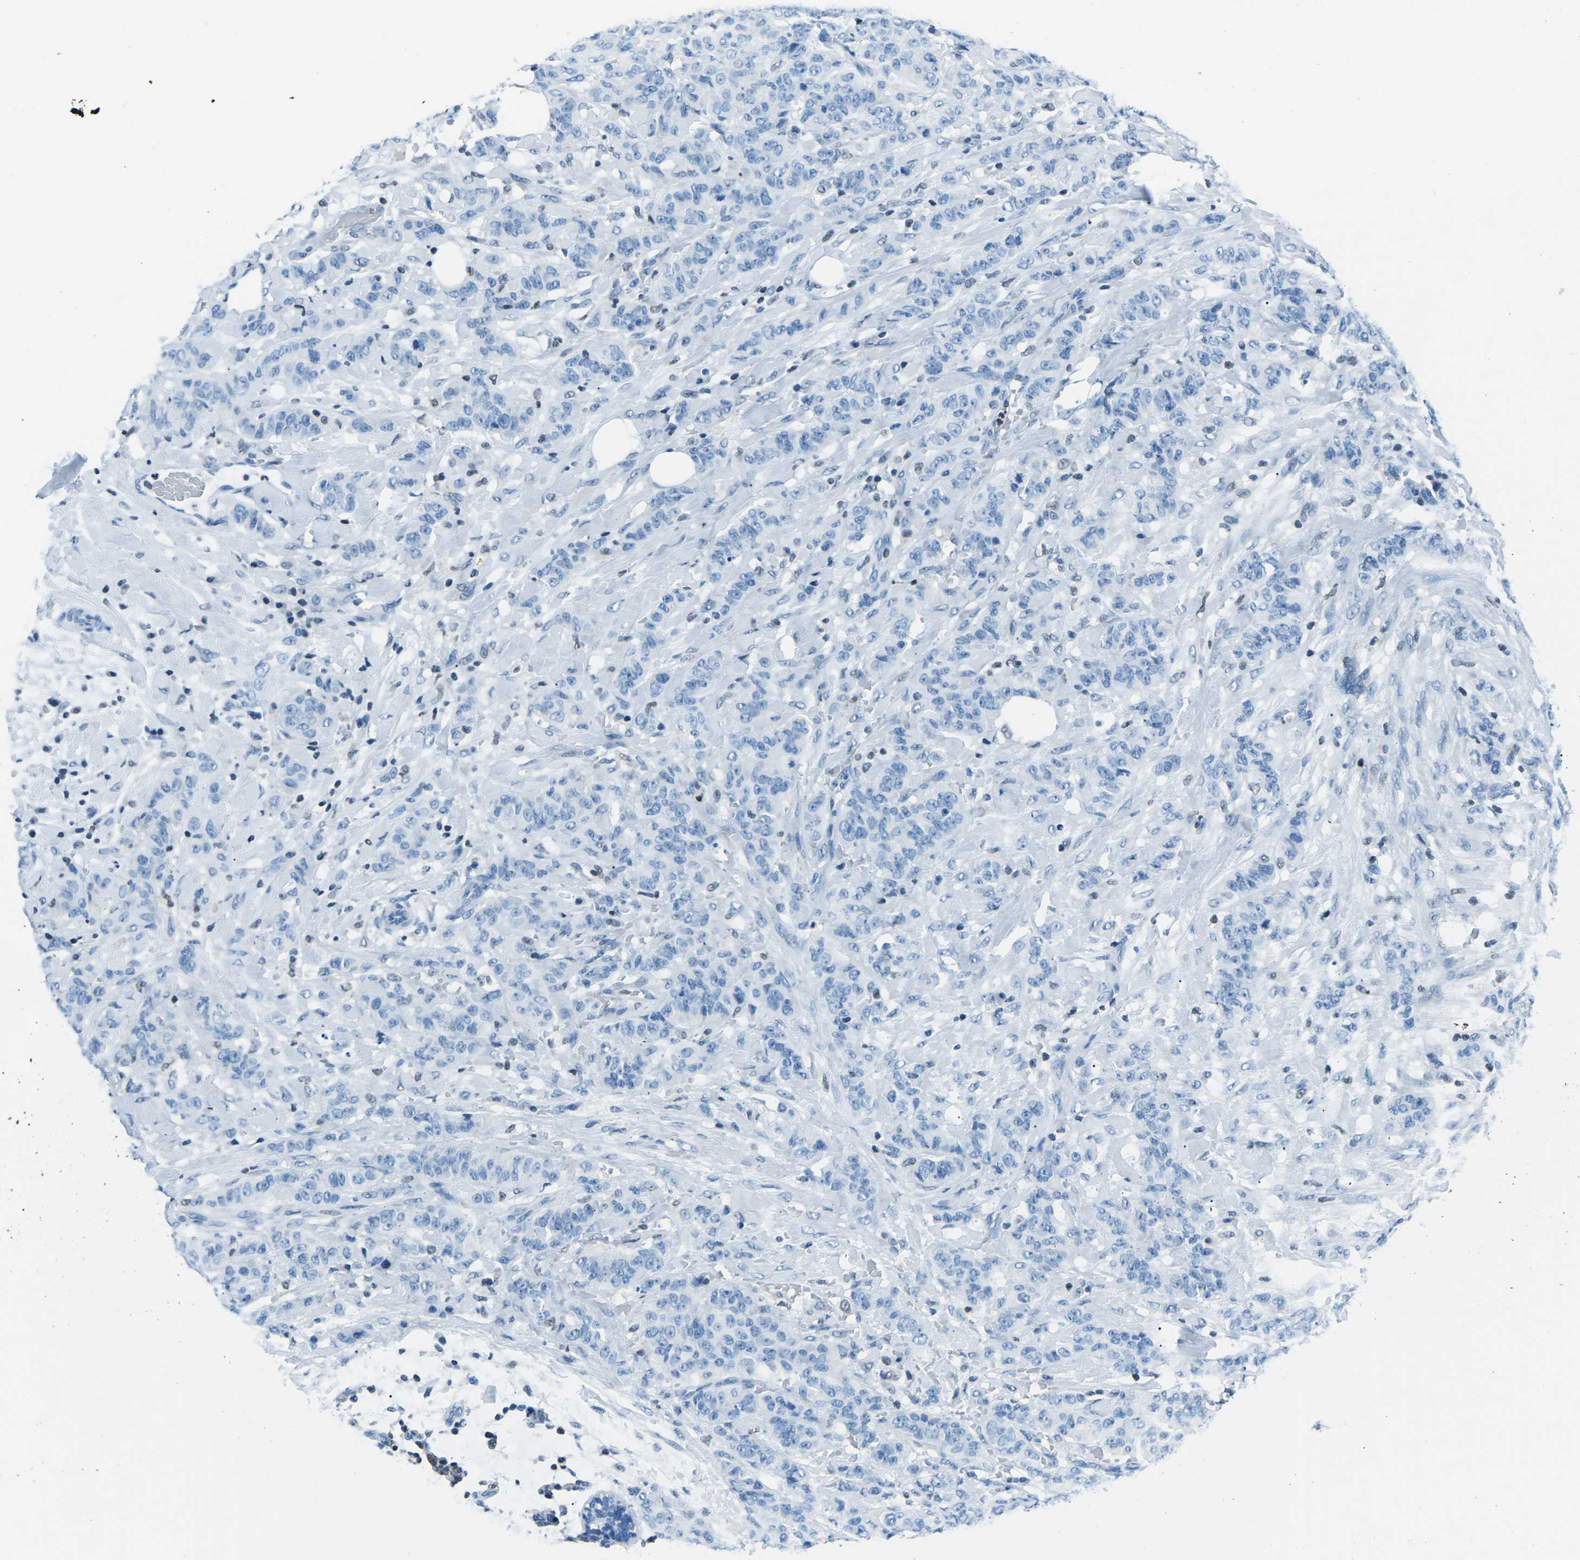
{"staining": {"intensity": "negative", "quantity": "none", "location": "none"}, "tissue": "breast cancer", "cell_type": "Tumor cells", "image_type": "cancer", "snomed": [{"axis": "morphology", "description": "Normal tissue, NOS"}, {"axis": "morphology", "description": "Duct carcinoma"}, {"axis": "topography", "description": "Breast"}], "caption": "DAB (3,3'-diaminobenzidine) immunohistochemical staining of human breast cancer (invasive ductal carcinoma) exhibits no significant staining in tumor cells.", "gene": "CELF2", "patient": {"sex": "female", "age": 40}}